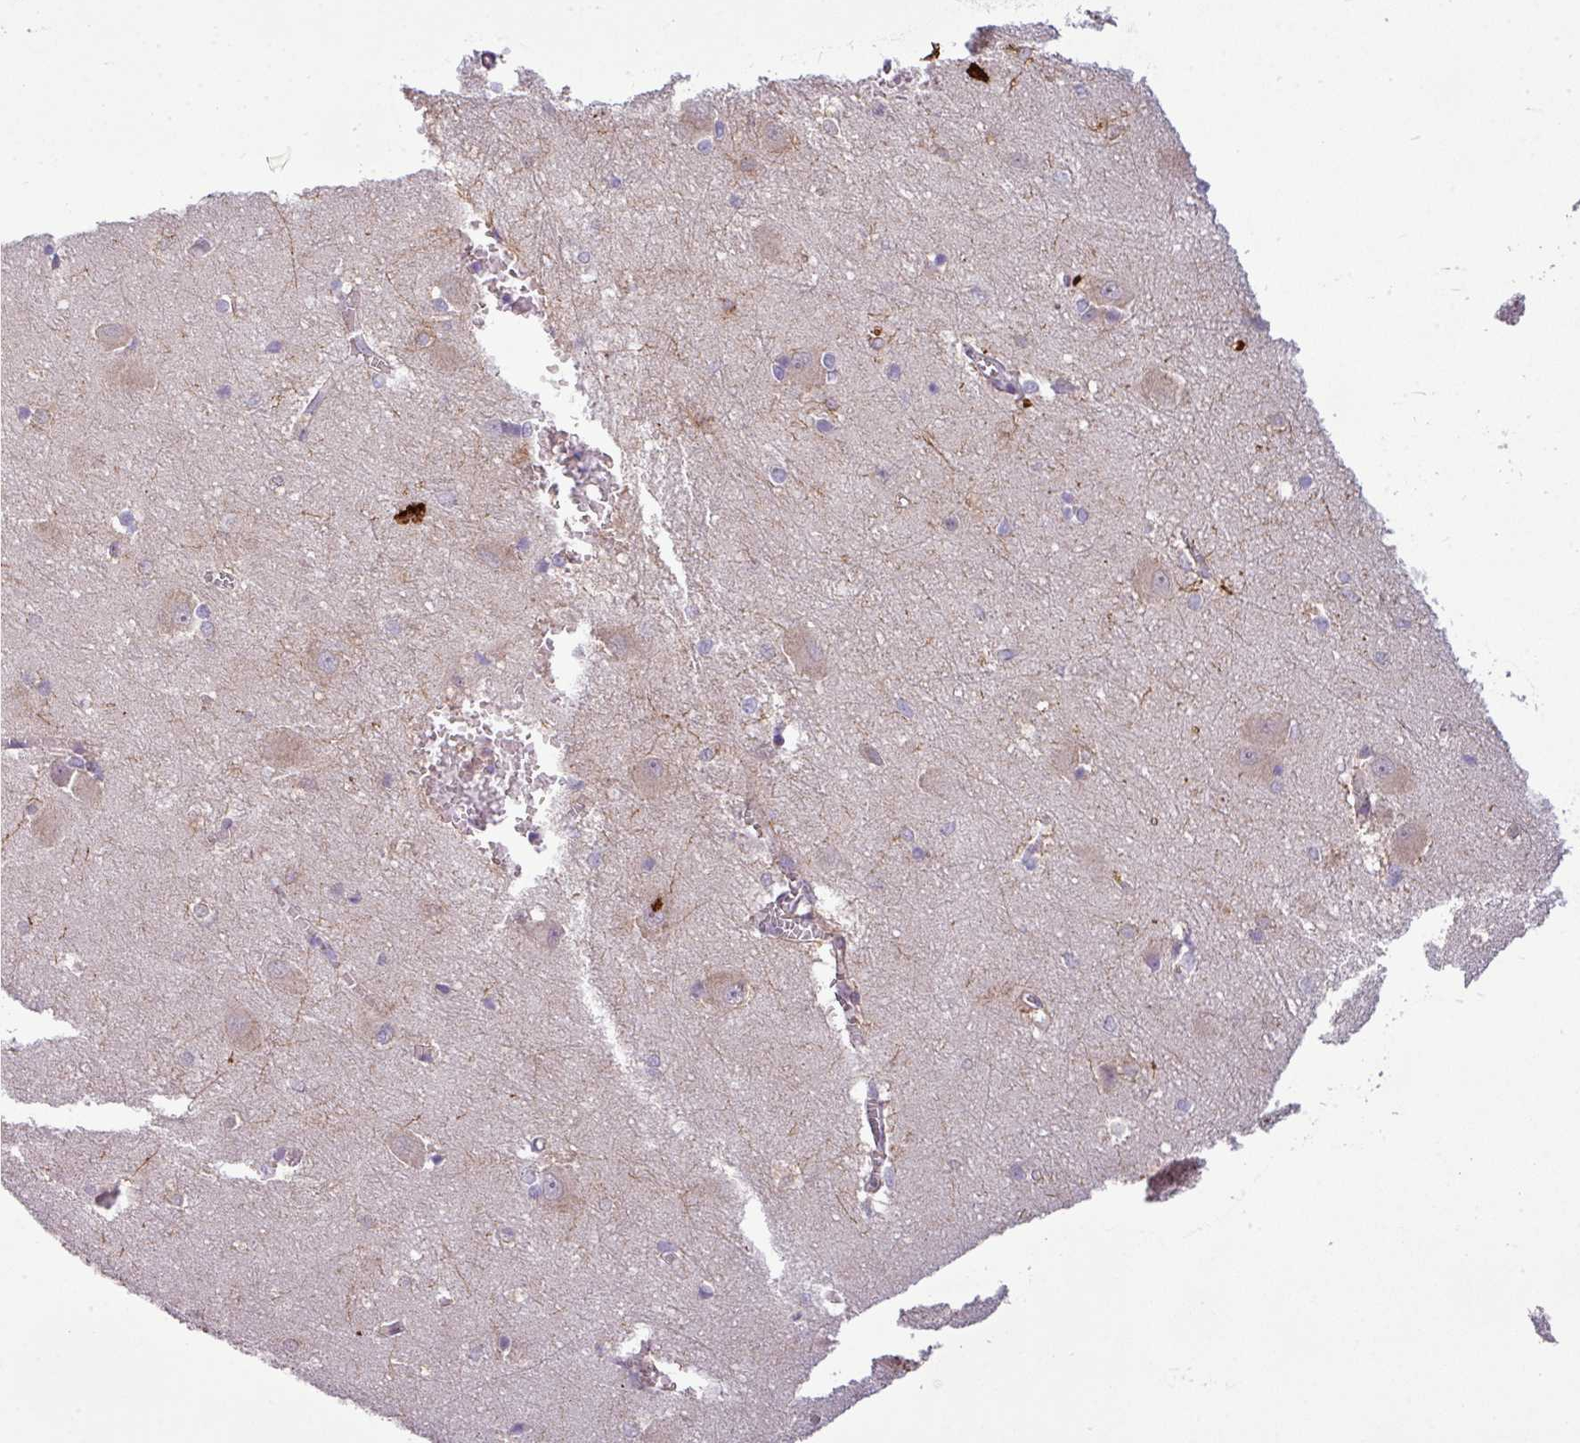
{"staining": {"intensity": "negative", "quantity": "none", "location": "none"}, "tissue": "hippocampus", "cell_type": "Glial cells", "image_type": "normal", "snomed": [{"axis": "morphology", "description": "Normal tissue, NOS"}, {"axis": "topography", "description": "Hippocampus"}], "caption": "Immunohistochemical staining of normal human hippocampus shows no significant positivity in glial cells.", "gene": "ZNF35", "patient": {"sex": "female", "age": 64}}